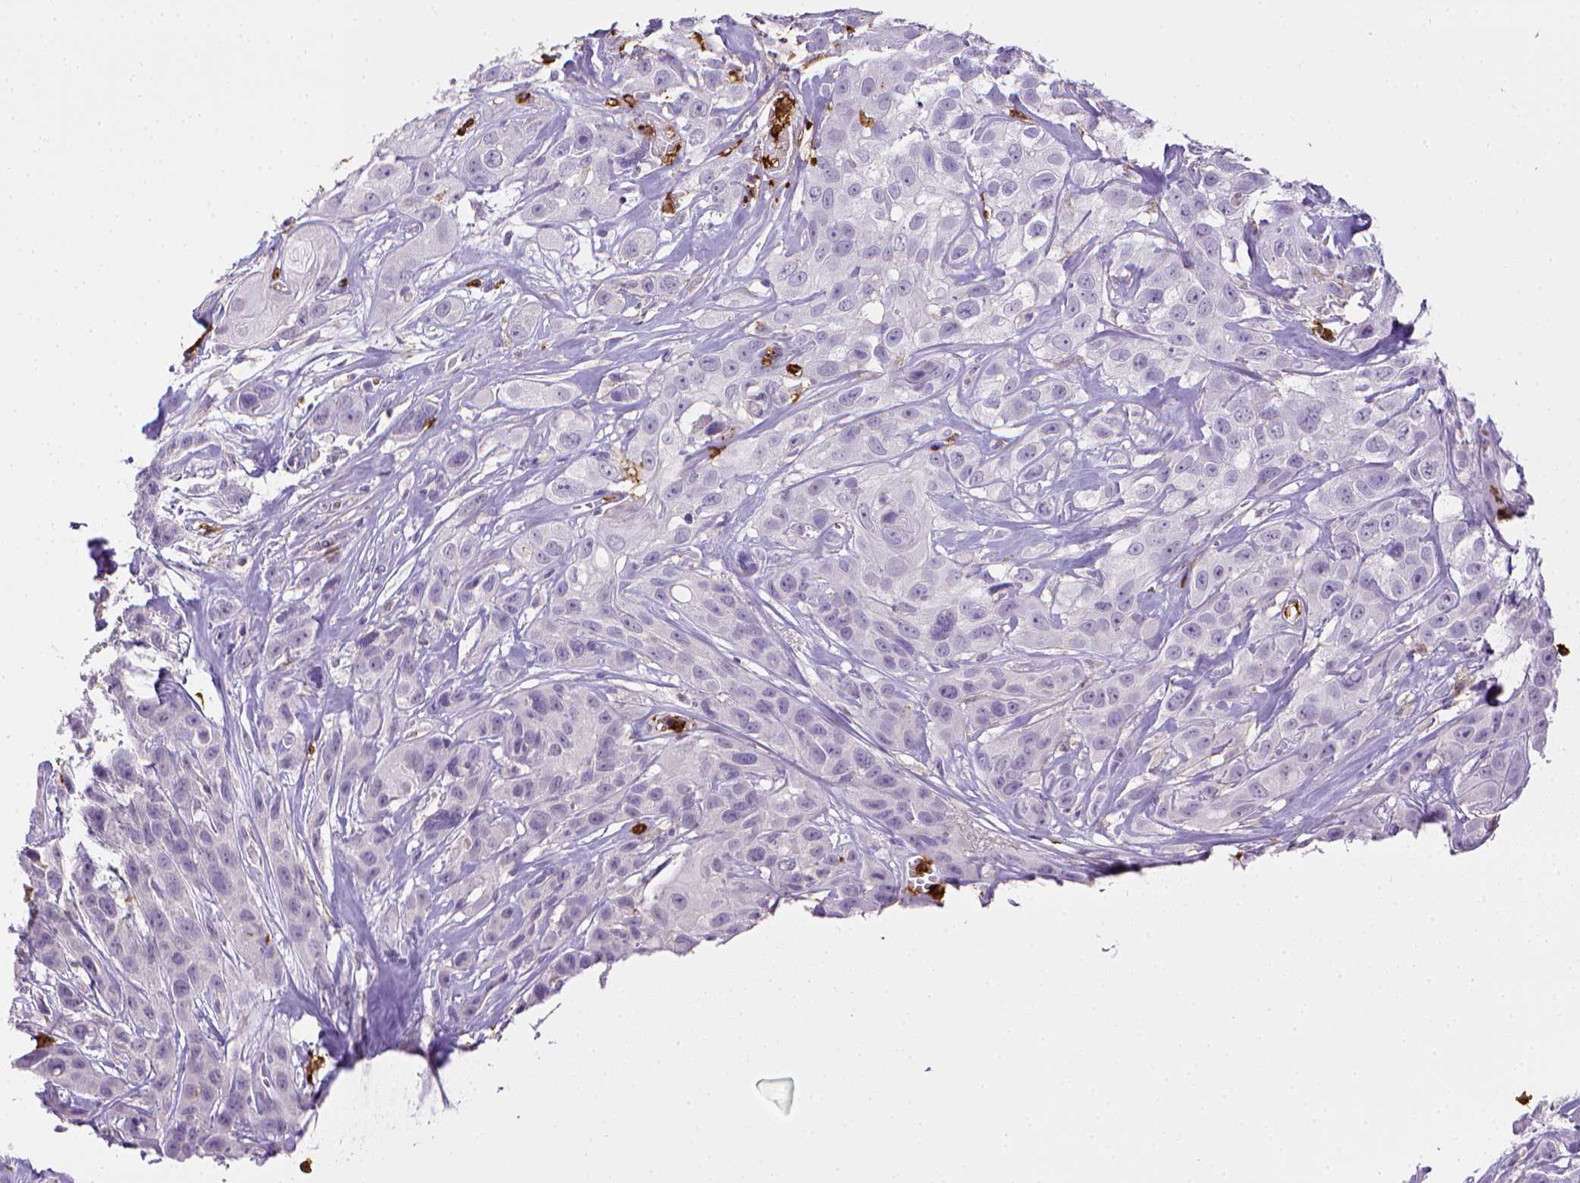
{"staining": {"intensity": "negative", "quantity": "none", "location": "none"}, "tissue": "head and neck cancer", "cell_type": "Tumor cells", "image_type": "cancer", "snomed": [{"axis": "morphology", "description": "Squamous cell carcinoma, NOS"}, {"axis": "topography", "description": "Head-Neck"}], "caption": "Immunohistochemistry photomicrograph of human squamous cell carcinoma (head and neck) stained for a protein (brown), which demonstrates no positivity in tumor cells. The staining is performed using DAB (3,3'-diaminobenzidine) brown chromogen with nuclei counter-stained in using hematoxylin.", "gene": "ITGAM", "patient": {"sex": "male", "age": 57}}